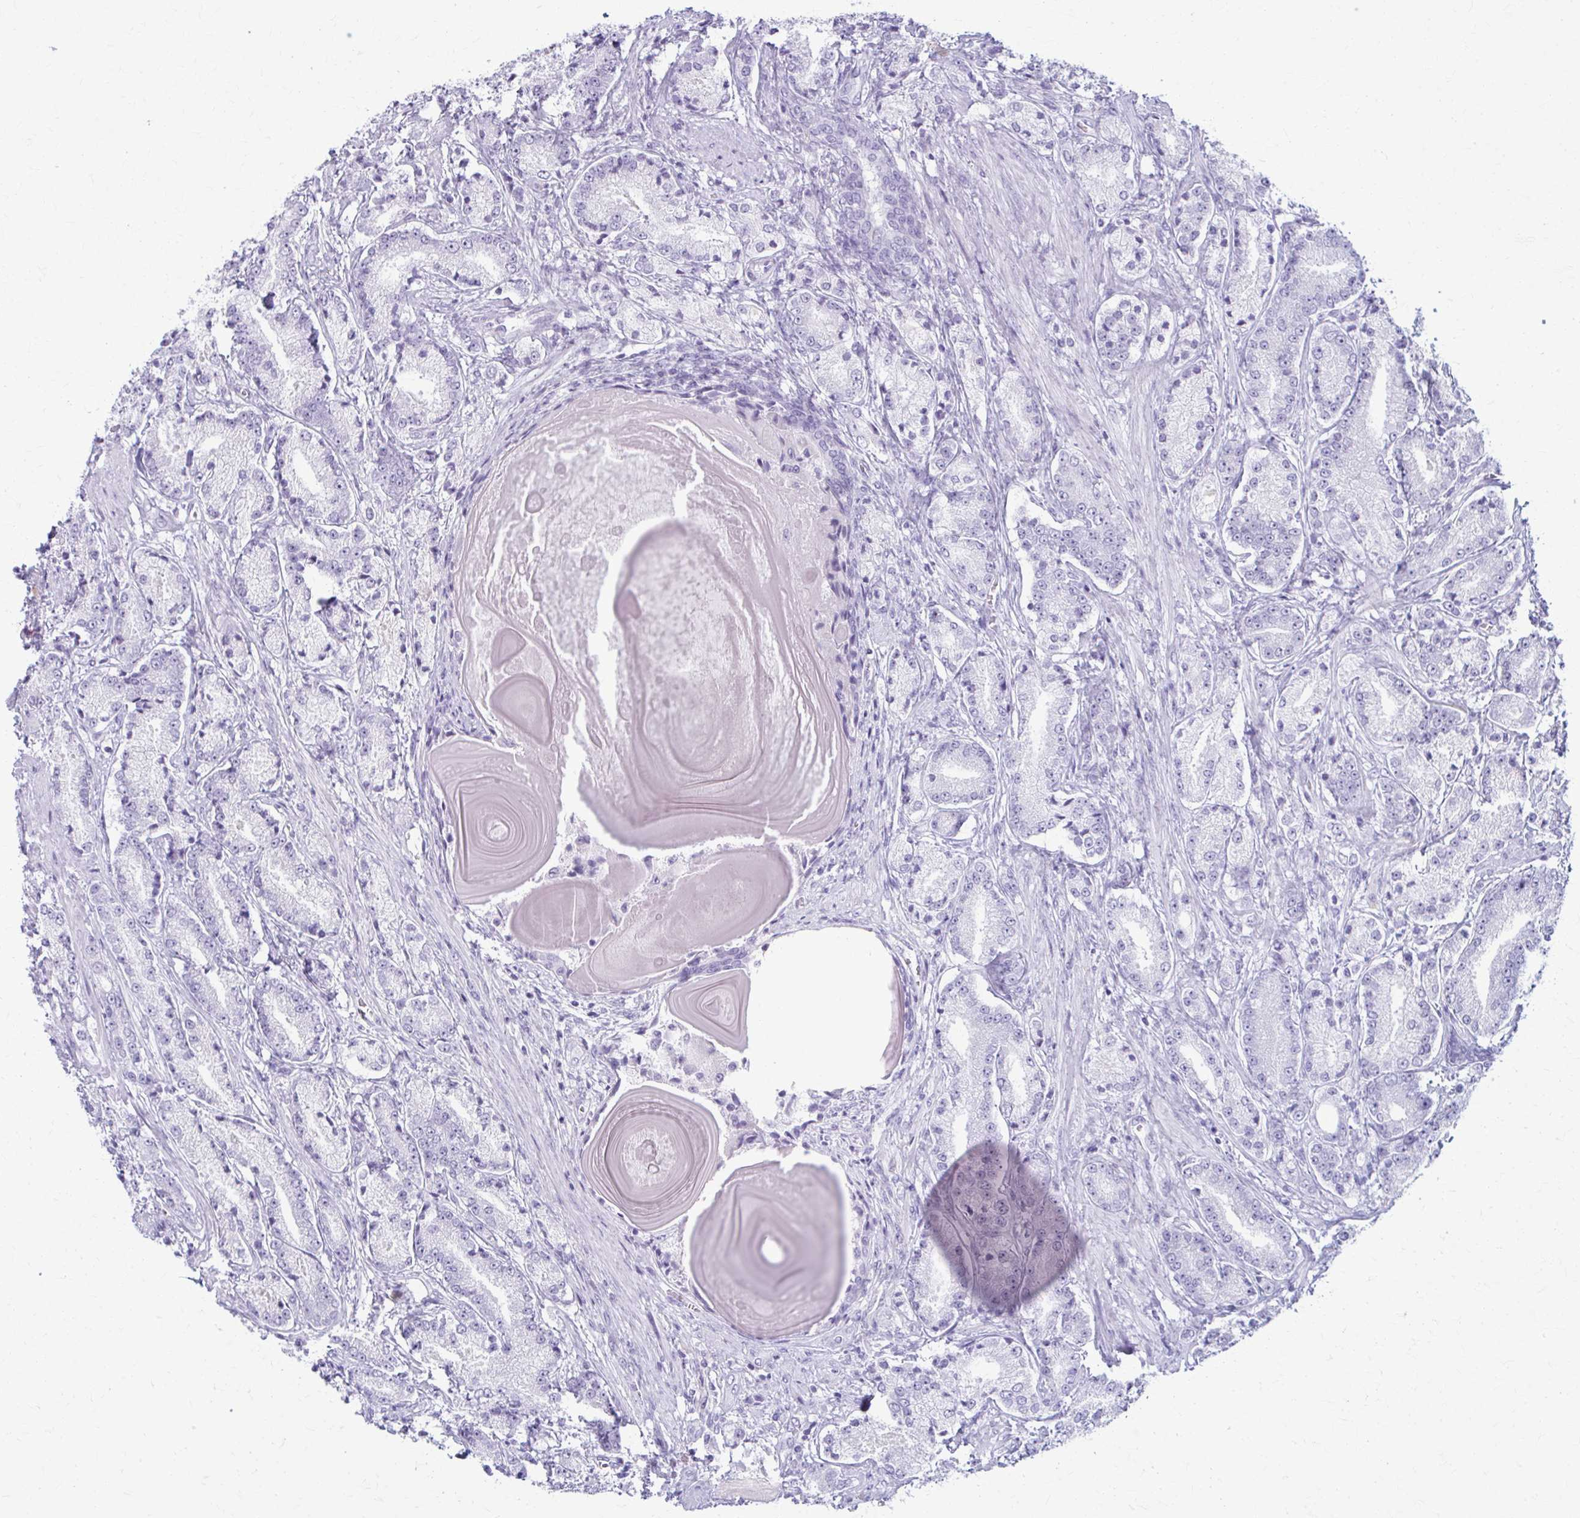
{"staining": {"intensity": "negative", "quantity": "none", "location": "none"}, "tissue": "prostate cancer", "cell_type": "Tumor cells", "image_type": "cancer", "snomed": [{"axis": "morphology", "description": "Adenocarcinoma, High grade"}, {"axis": "topography", "description": "Prostate and seminal vesicle, NOS"}], "caption": "An immunohistochemistry (IHC) histopathology image of prostate adenocarcinoma (high-grade) is shown. There is no staining in tumor cells of prostate adenocarcinoma (high-grade).", "gene": "LDLRAP1", "patient": {"sex": "male", "age": 61}}